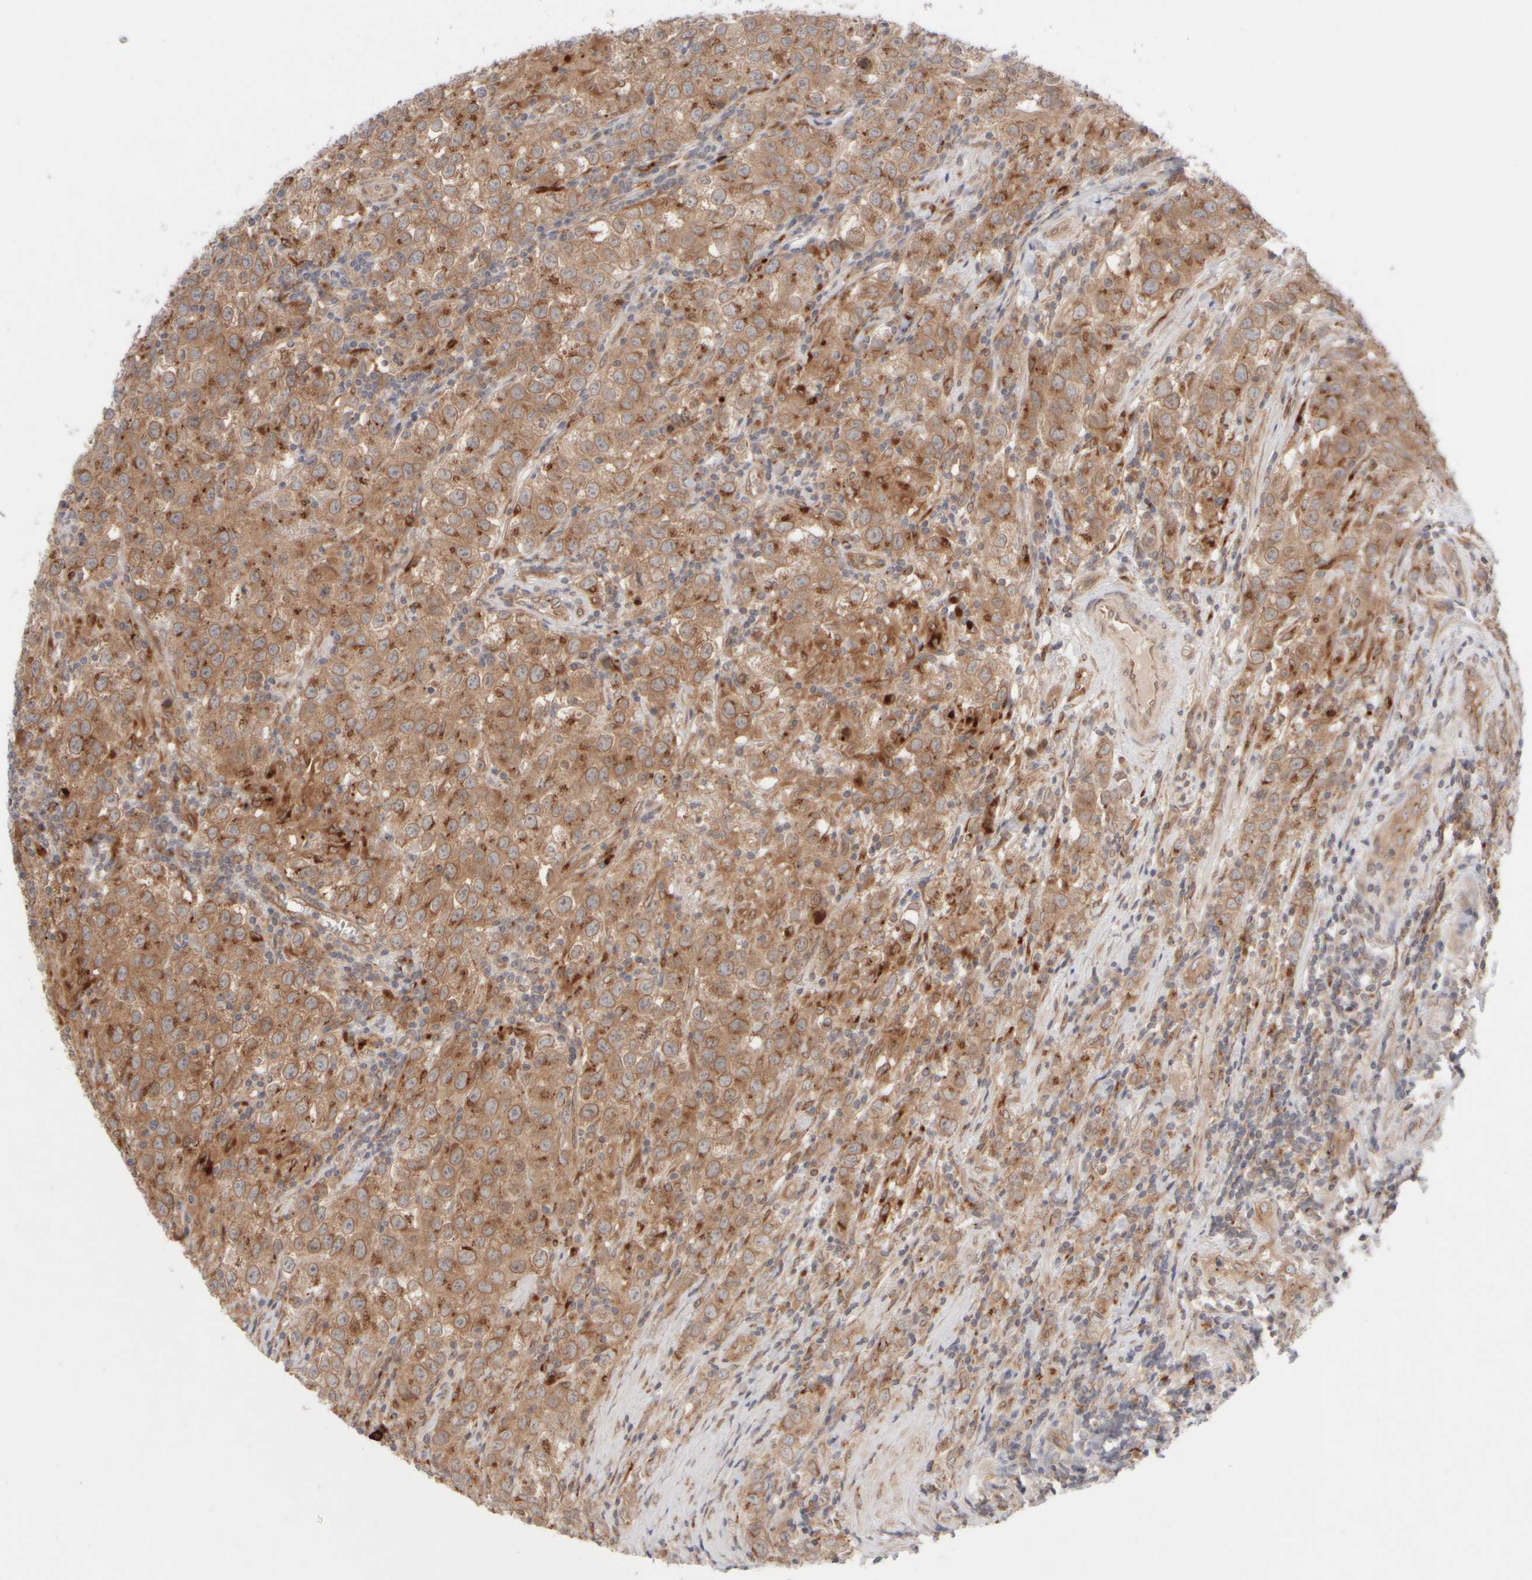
{"staining": {"intensity": "moderate", "quantity": ">75%", "location": "cytoplasmic/membranous"}, "tissue": "testis cancer", "cell_type": "Tumor cells", "image_type": "cancer", "snomed": [{"axis": "morphology", "description": "Seminoma, NOS"}, {"axis": "morphology", "description": "Carcinoma, Embryonal, NOS"}, {"axis": "topography", "description": "Testis"}], "caption": "Protein staining of embryonal carcinoma (testis) tissue demonstrates moderate cytoplasmic/membranous staining in about >75% of tumor cells.", "gene": "GCN1", "patient": {"sex": "male", "age": 43}}